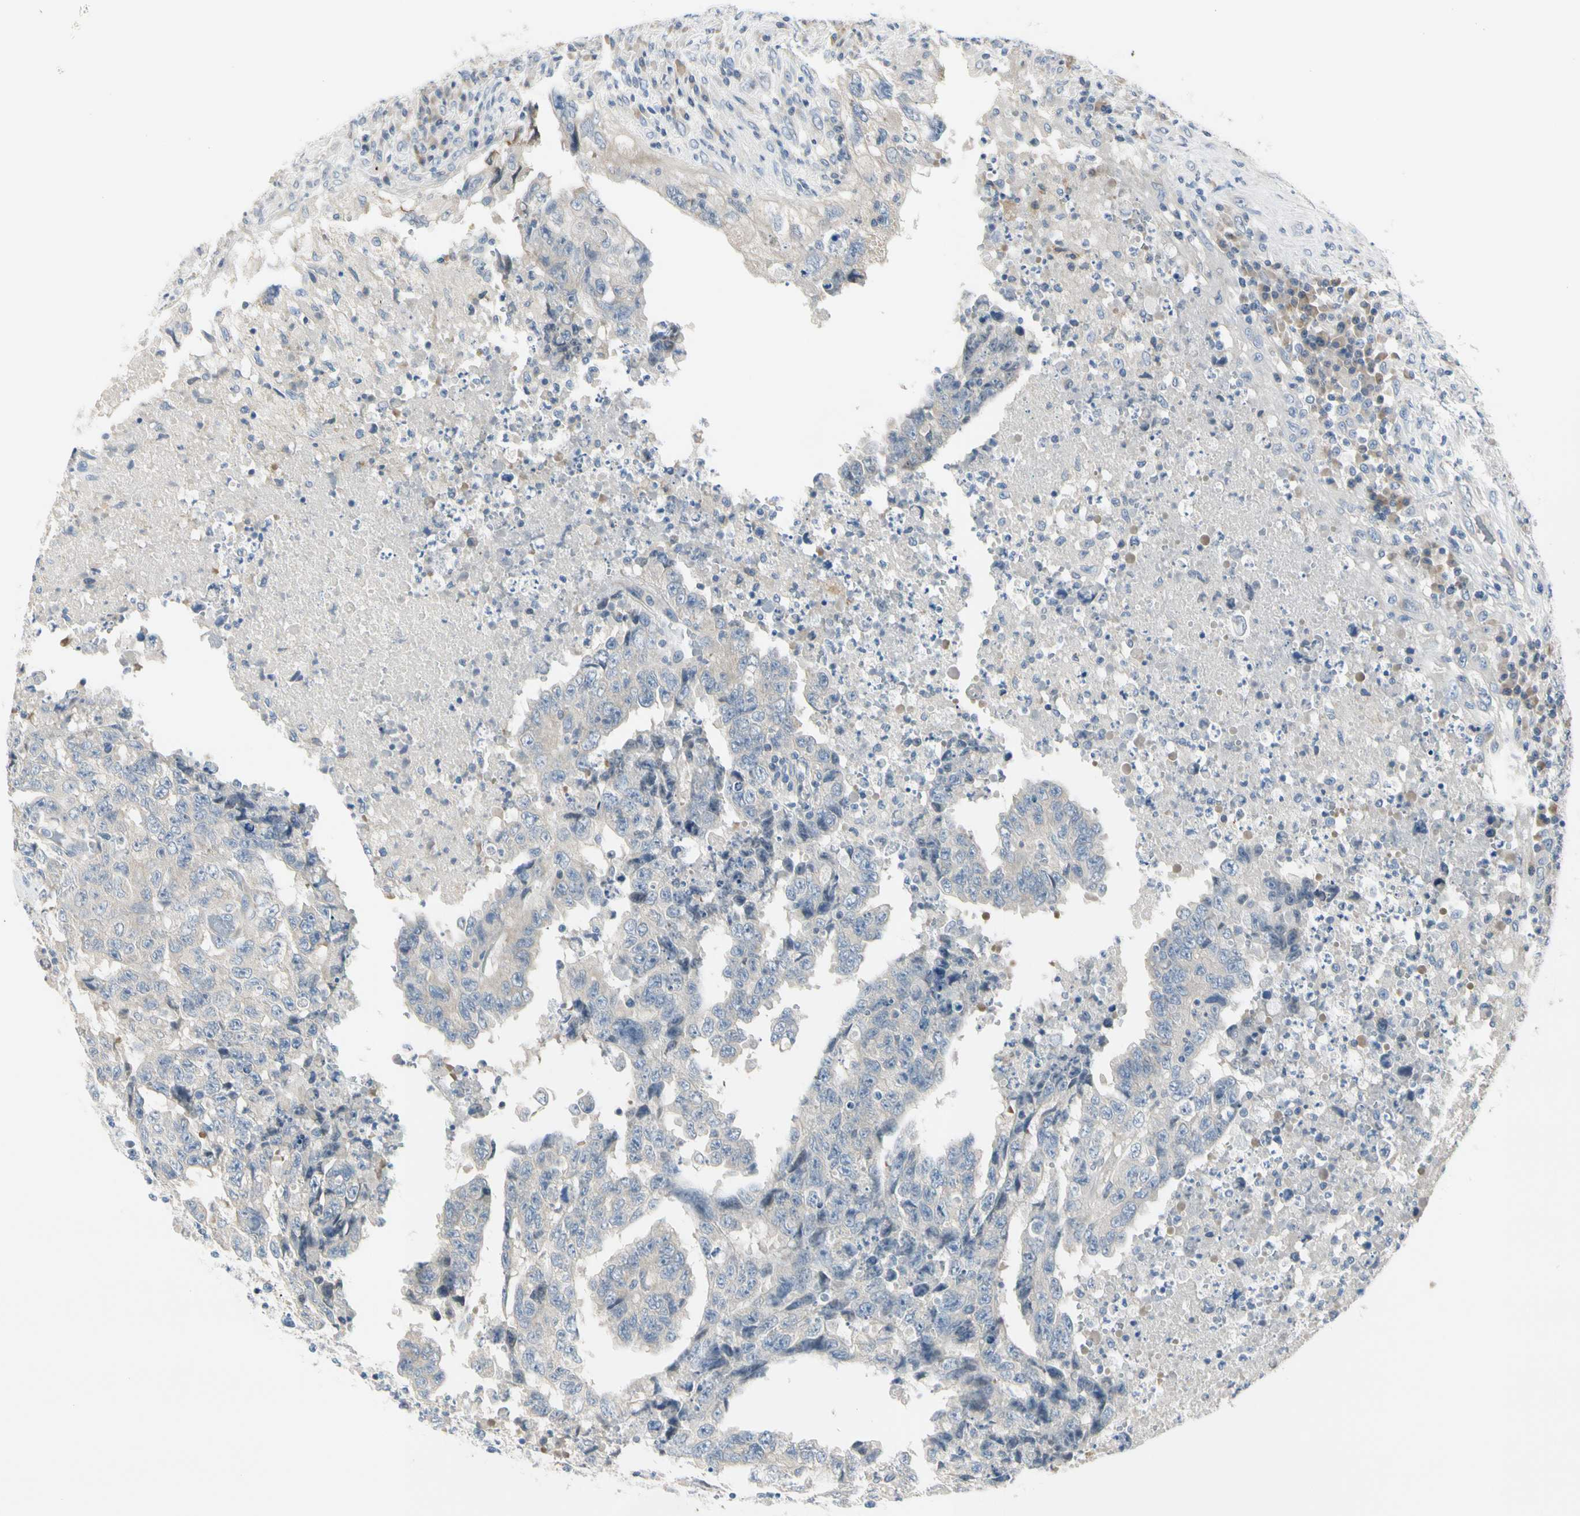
{"staining": {"intensity": "negative", "quantity": "none", "location": "none"}, "tissue": "testis cancer", "cell_type": "Tumor cells", "image_type": "cancer", "snomed": [{"axis": "morphology", "description": "Necrosis, NOS"}, {"axis": "morphology", "description": "Carcinoma, Embryonal, NOS"}, {"axis": "topography", "description": "Testis"}], "caption": "Immunohistochemical staining of human testis cancer (embryonal carcinoma) shows no significant expression in tumor cells.", "gene": "RPS6KB2", "patient": {"sex": "male", "age": 19}}